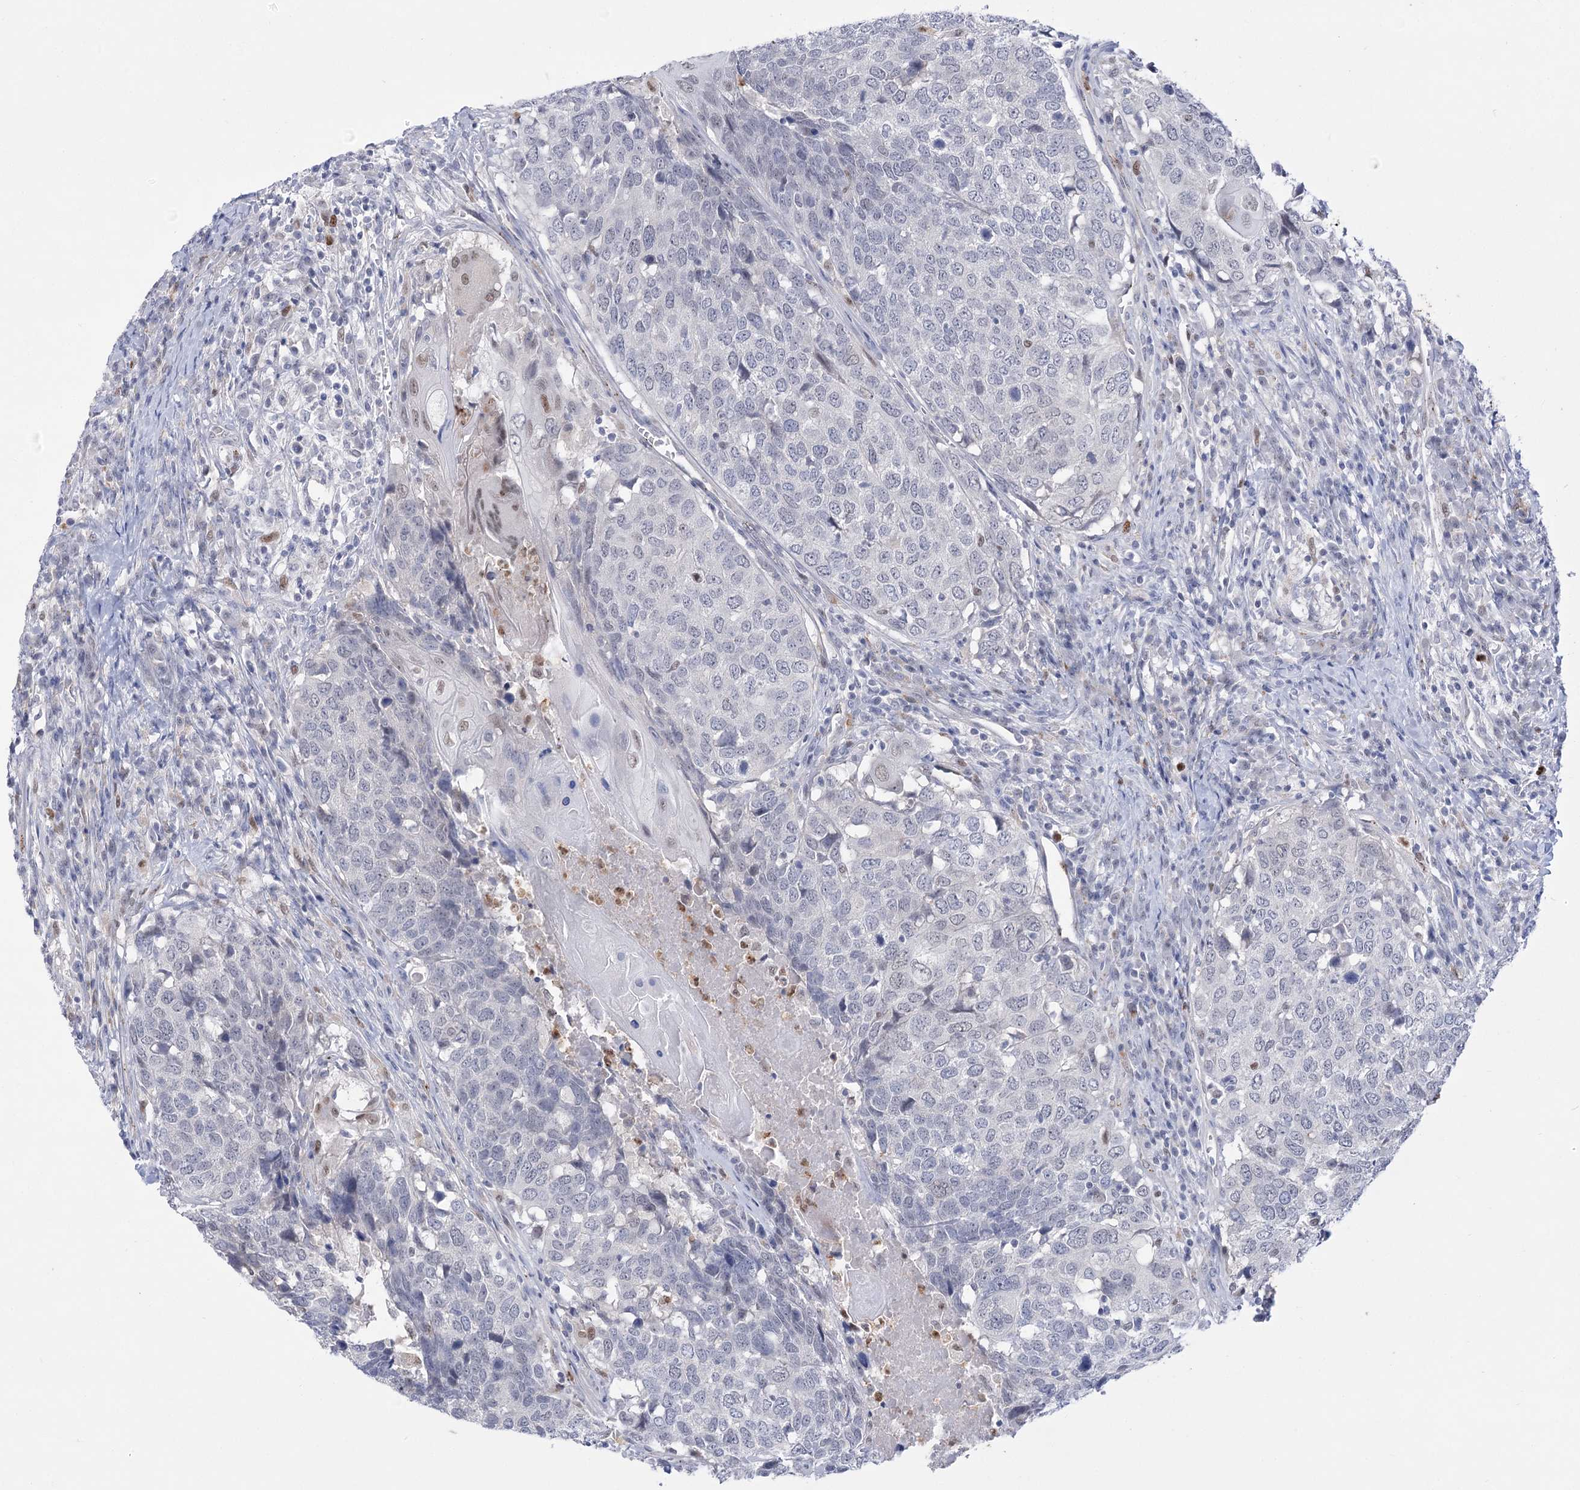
{"staining": {"intensity": "negative", "quantity": "none", "location": "none"}, "tissue": "head and neck cancer", "cell_type": "Tumor cells", "image_type": "cancer", "snomed": [{"axis": "morphology", "description": "Squamous cell carcinoma, NOS"}, {"axis": "topography", "description": "Head-Neck"}], "caption": "An image of human head and neck squamous cell carcinoma is negative for staining in tumor cells.", "gene": "SIAE", "patient": {"sex": "male", "age": 66}}